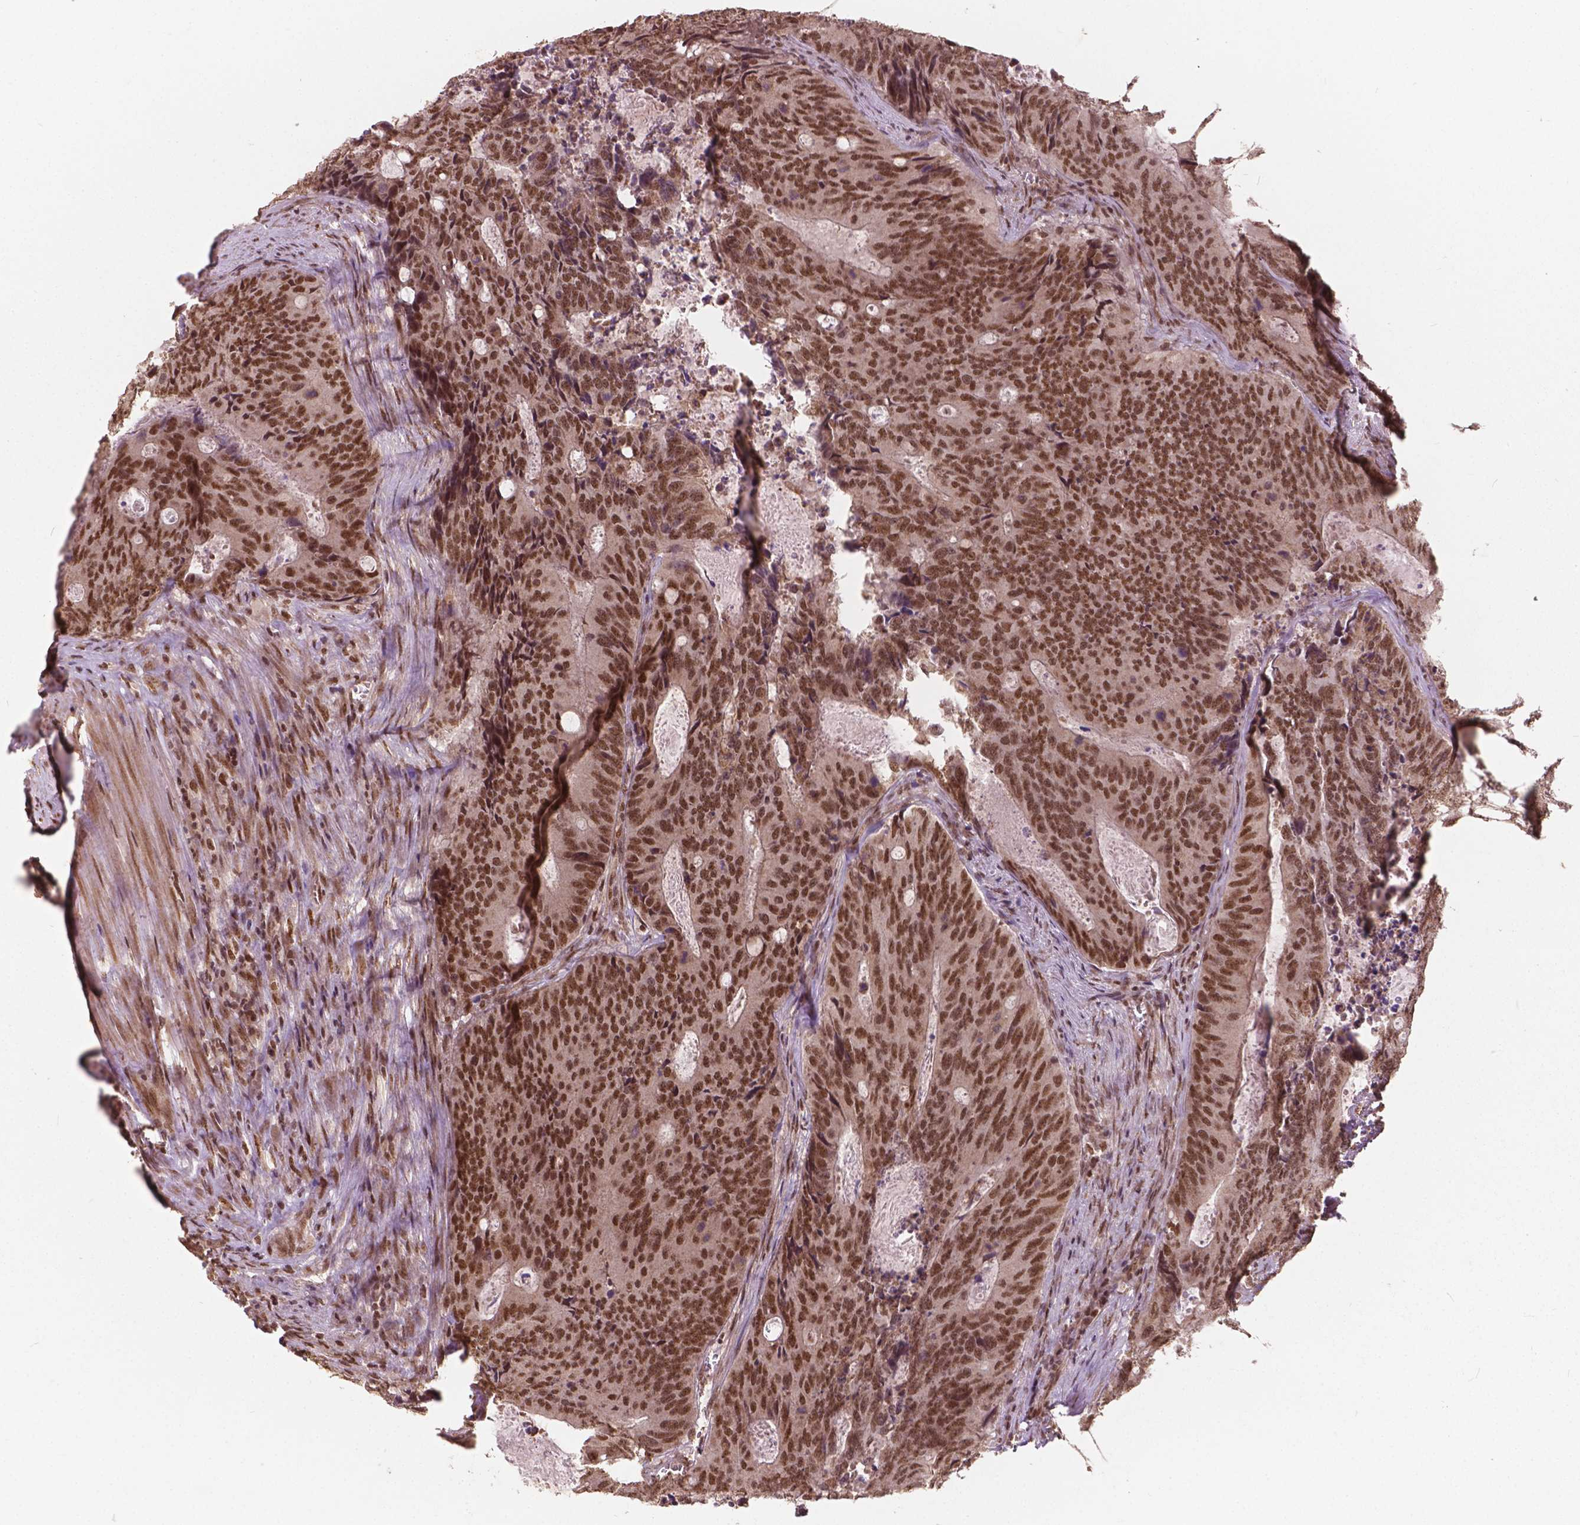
{"staining": {"intensity": "moderate", "quantity": ">75%", "location": "nuclear"}, "tissue": "colorectal cancer", "cell_type": "Tumor cells", "image_type": "cancer", "snomed": [{"axis": "morphology", "description": "Adenocarcinoma, NOS"}, {"axis": "topography", "description": "Colon"}], "caption": "Immunohistochemical staining of human colorectal adenocarcinoma shows medium levels of moderate nuclear staining in about >75% of tumor cells.", "gene": "GPS2", "patient": {"sex": "male", "age": 67}}